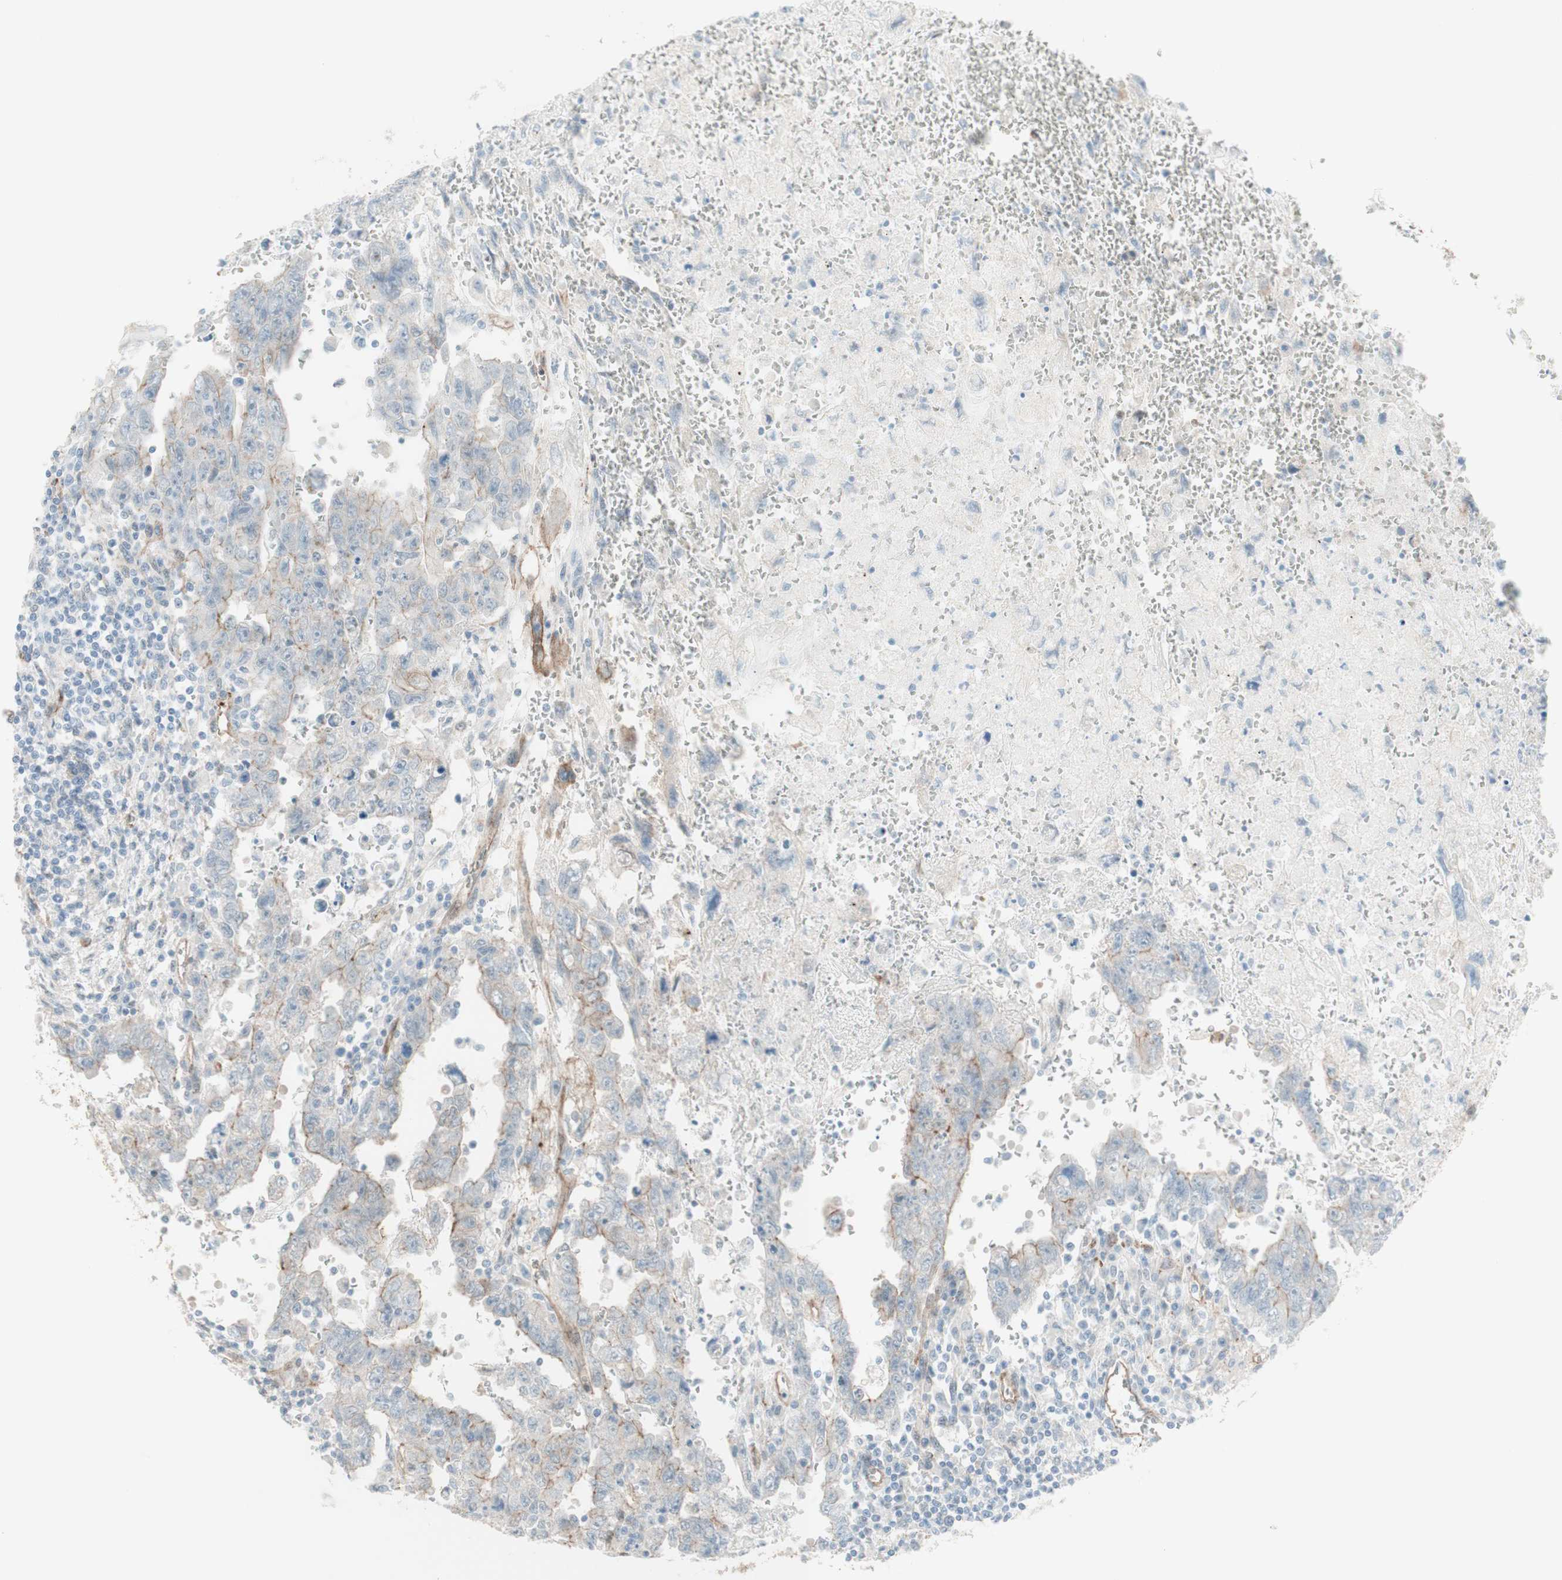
{"staining": {"intensity": "moderate", "quantity": "<25%", "location": "cytoplasmic/membranous"}, "tissue": "testis cancer", "cell_type": "Tumor cells", "image_type": "cancer", "snomed": [{"axis": "morphology", "description": "Carcinoma, Embryonal, NOS"}, {"axis": "topography", "description": "Testis"}], "caption": "Immunohistochemical staining of testis cancer exhibits low levels of moderate cytoplasmic/membranous protein positivity in approximately <25% of tumor cells.", "gene": "MYO6", "patient": {"sex": "male", "age": 28}}